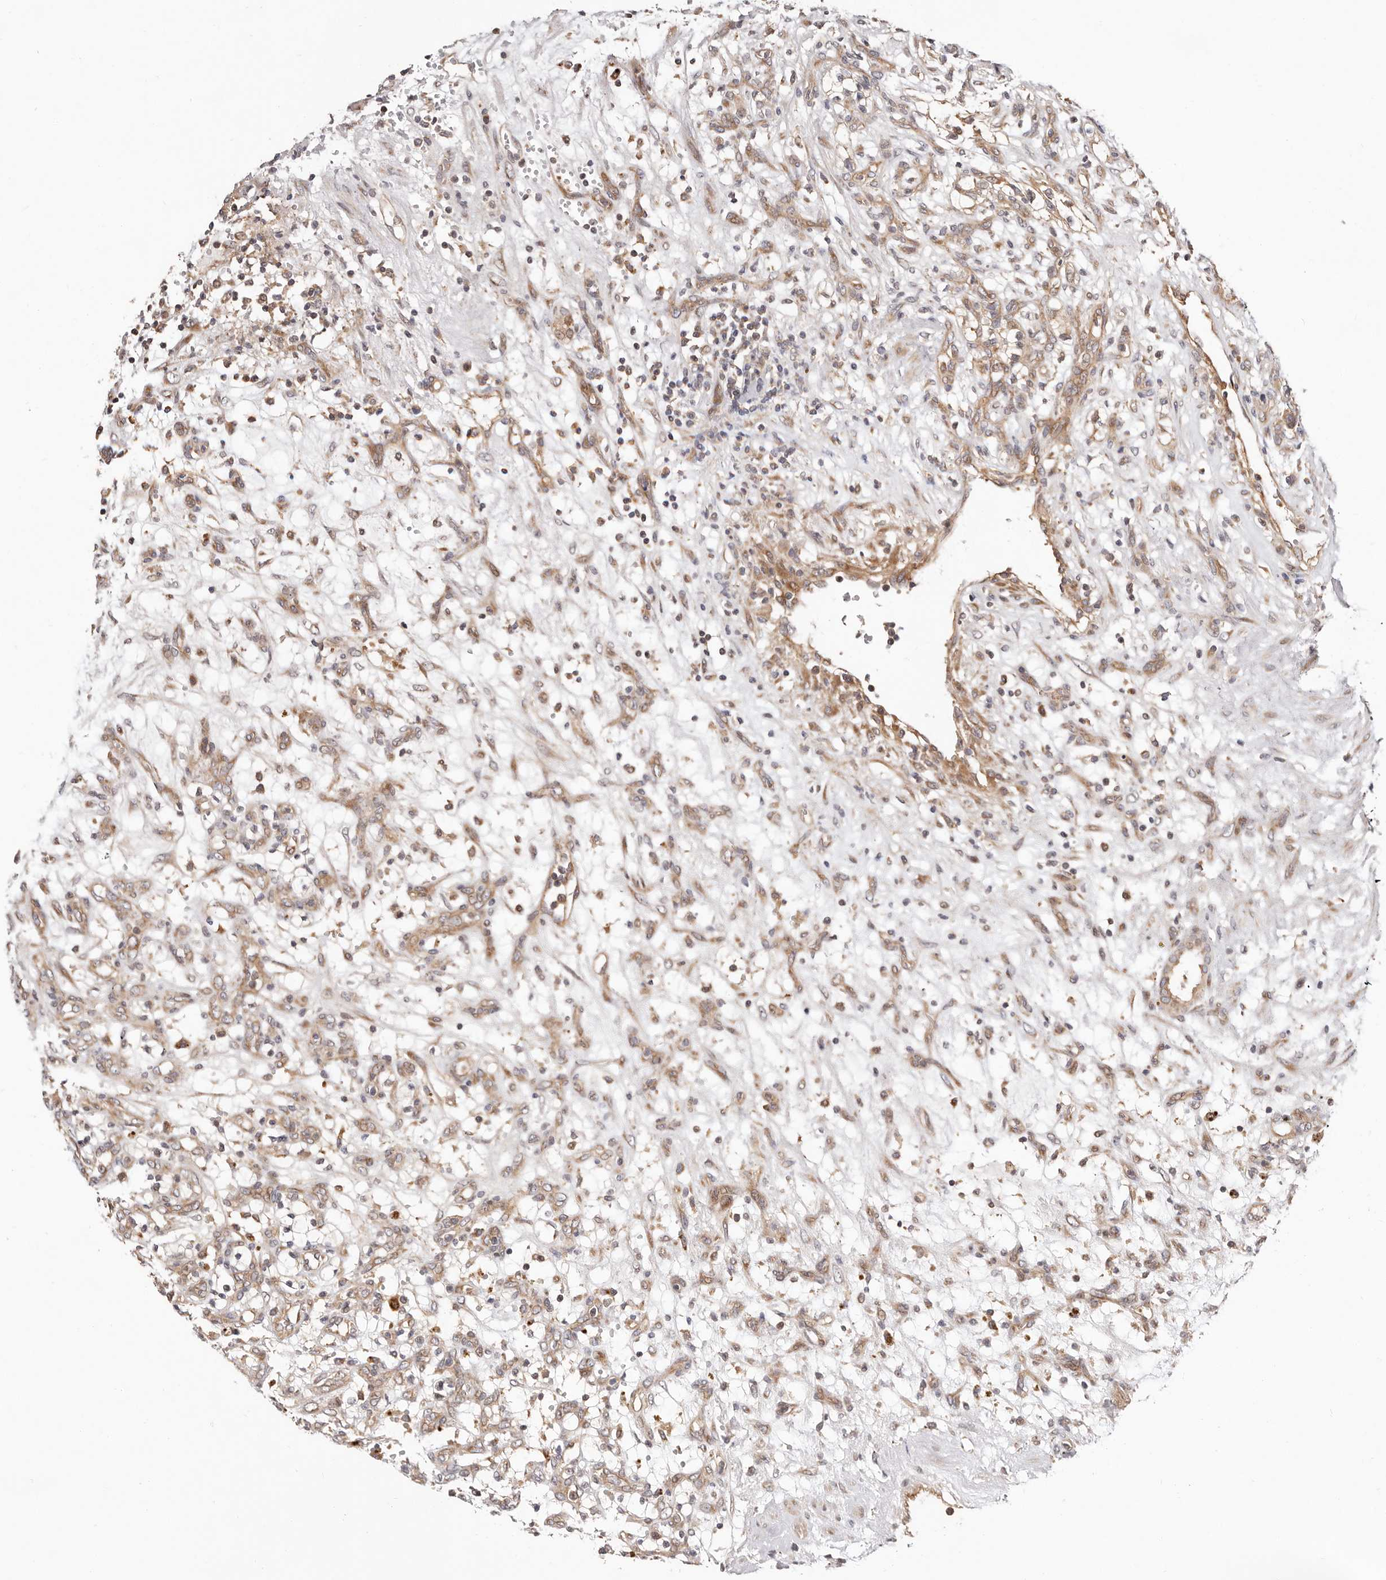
{"staining": {"intensity": "weak", "quantity": ">75%", "location": "cytoplasmic/membranous"}, "tissue": "renal cancer", "cell_type": "Tumor cells", "image_type": "cancer", "snomed": [{"axis": "morphology", "description": "Adenocarcinoma, NOS"}, {"axis": "topography", "description": "Kidney"}], "caption": "High-power microscopy captured an immunohistochemistry (IHC) histopathology image of renal adenocarcinoma, revealing weak cytoplasmic/membranous expression in approximately >75% of tumor cells.", "gene": "USP33", "patient": {"sex": "female", "age": 57}}